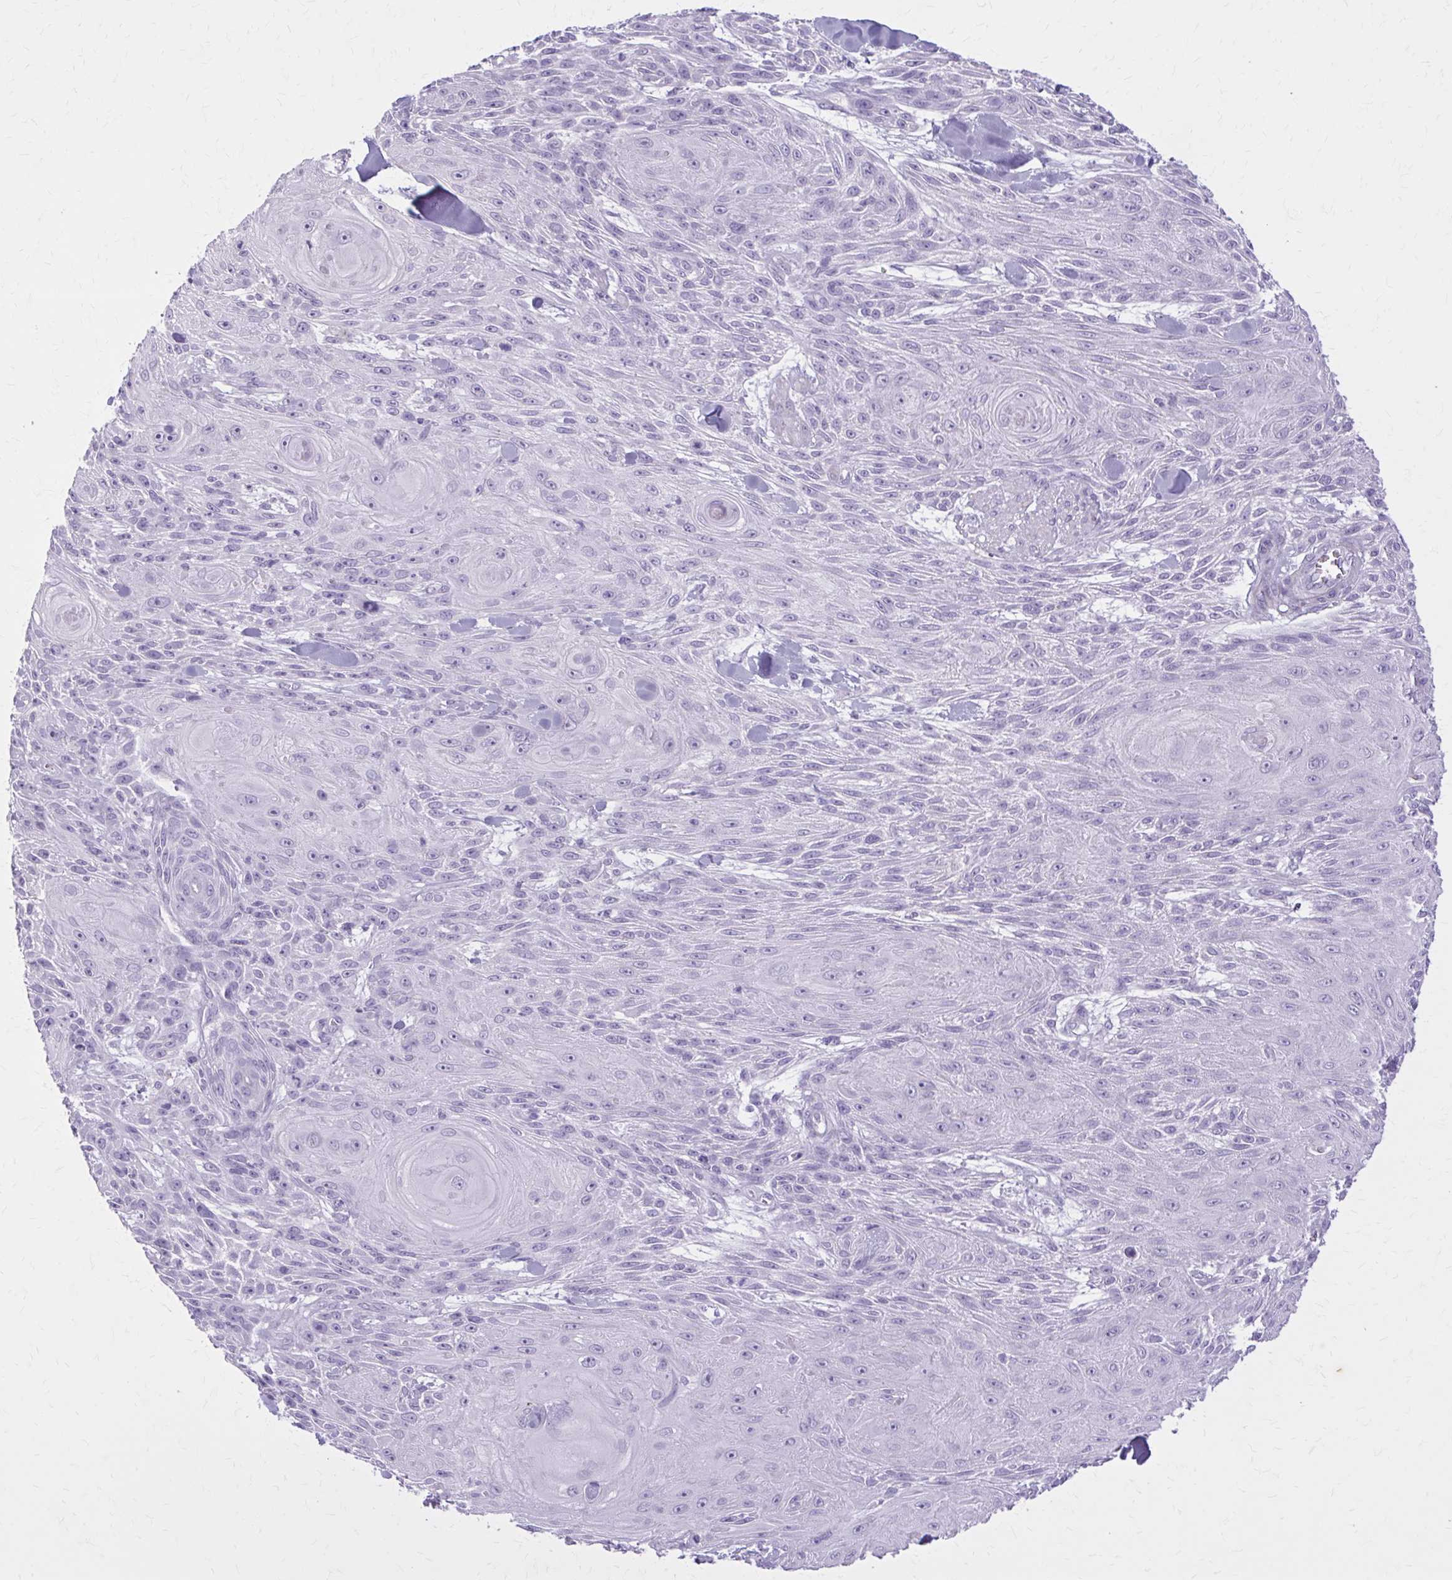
{"staining": {"intensity": "negative", "quantity": "none", "location": "none"}, "tissue": "skin cancer", "cell_type": "Tumor cells", "image_type": "cancer", "snomed": [{"axis": "morphology", "description": "Squamous cell carcinoma, NOS"}, {"axis": "topography", "description": "Skin"}], "caption": "Skin cancer (squamous cell carcinoma) was stained to show a protein in brown. There is no significant positivity in tumor cells.", "gene": "OR4B1", "patient": {"sex": "male", "age": 88}}